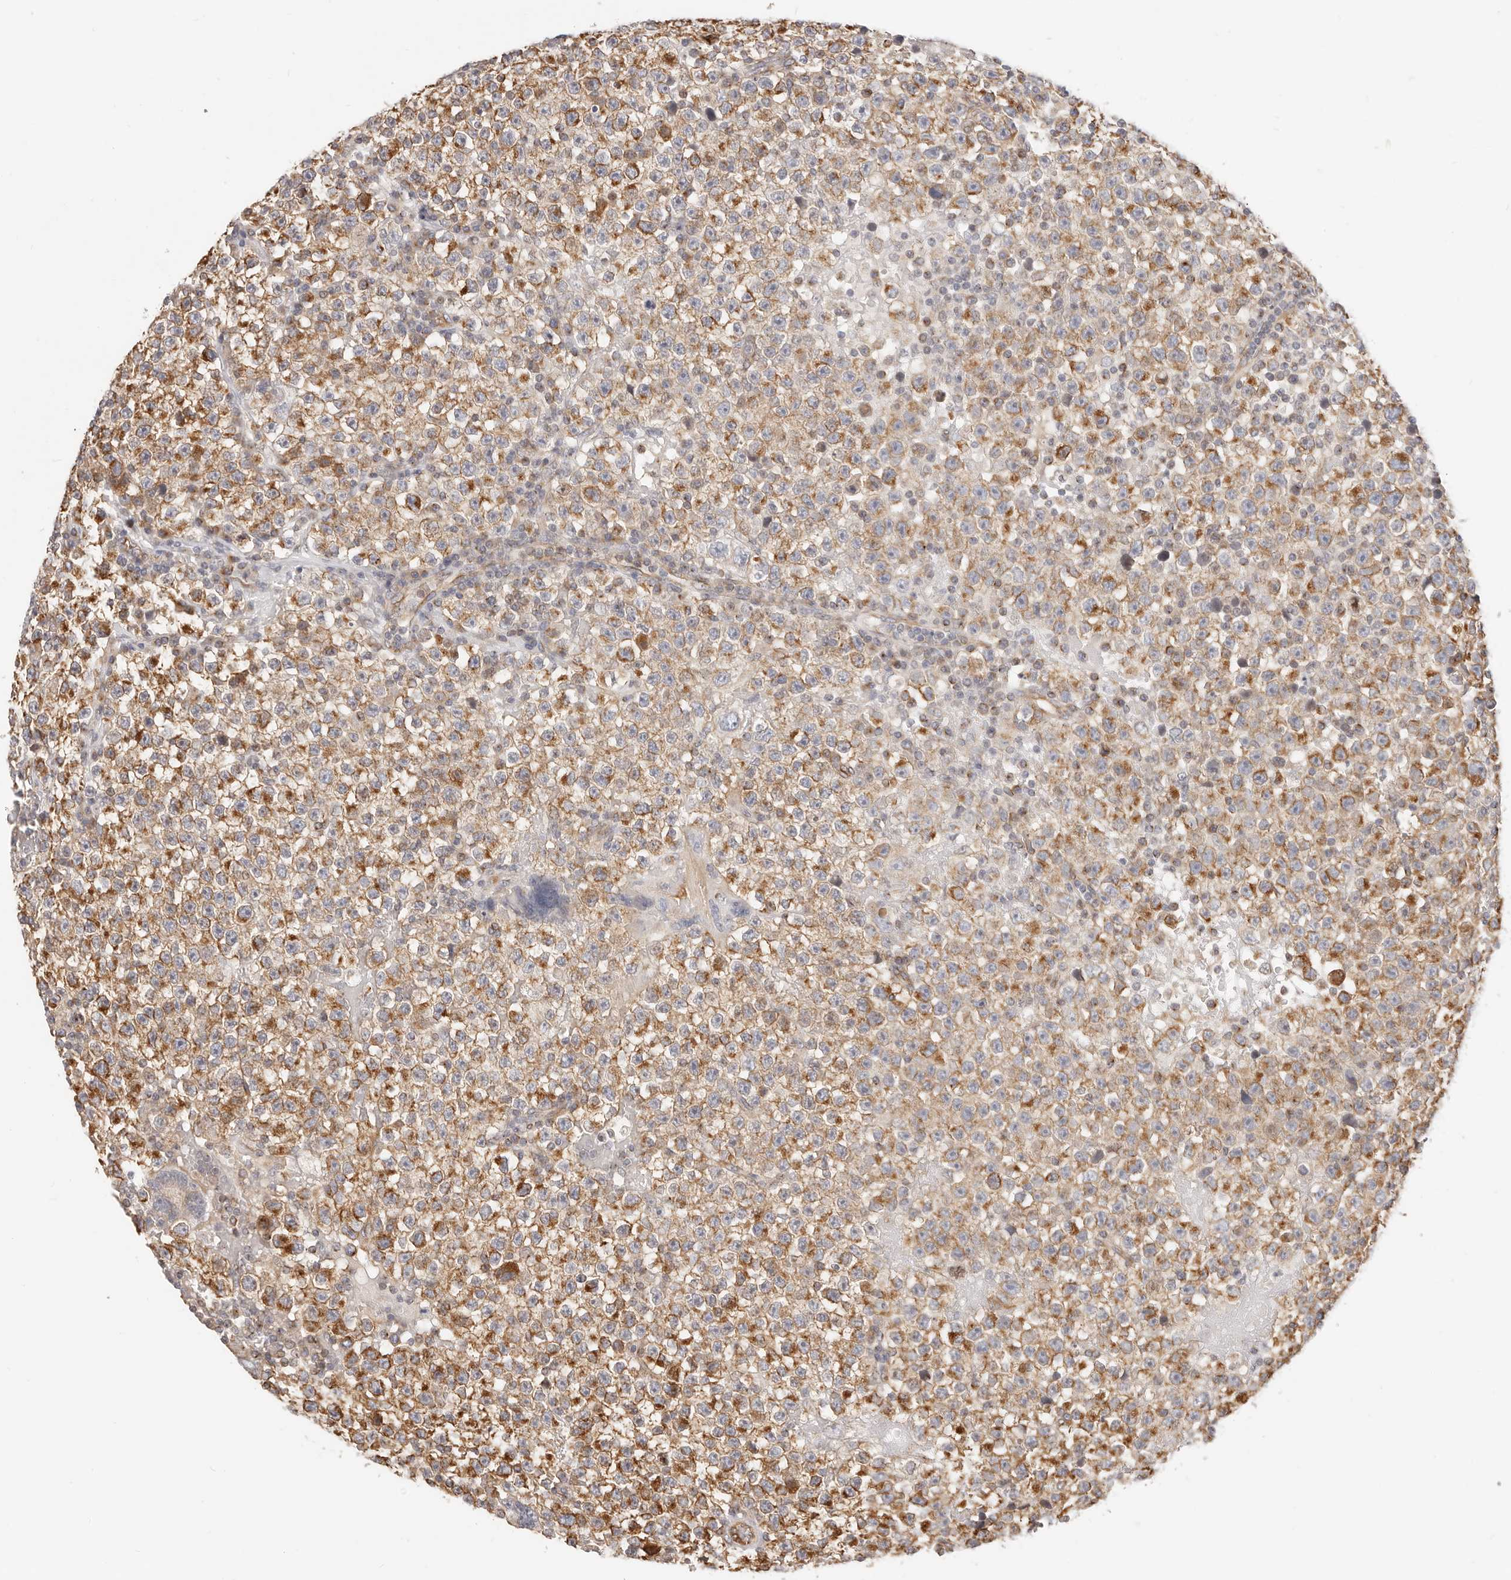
{"staining": {"intensity": "moderate", "quantity": "25%-75%", "location": "cytoplasmic/membranous"}, "tissue": "testis cancer", "cell_type": "Tumor cells", "image_type": "cancer", "snomed": [{"axis": "morphology", "description": "Seminoma, NOS"}, {"axis": "topography", "description": "Testis"}], "caption": "Testis cancer stained for a protein shows moderate cytoplasmic/membranous positivity in tumor cells.", "gene": "DTNBP1", "patient": {"sex": "male", "age": 22}}